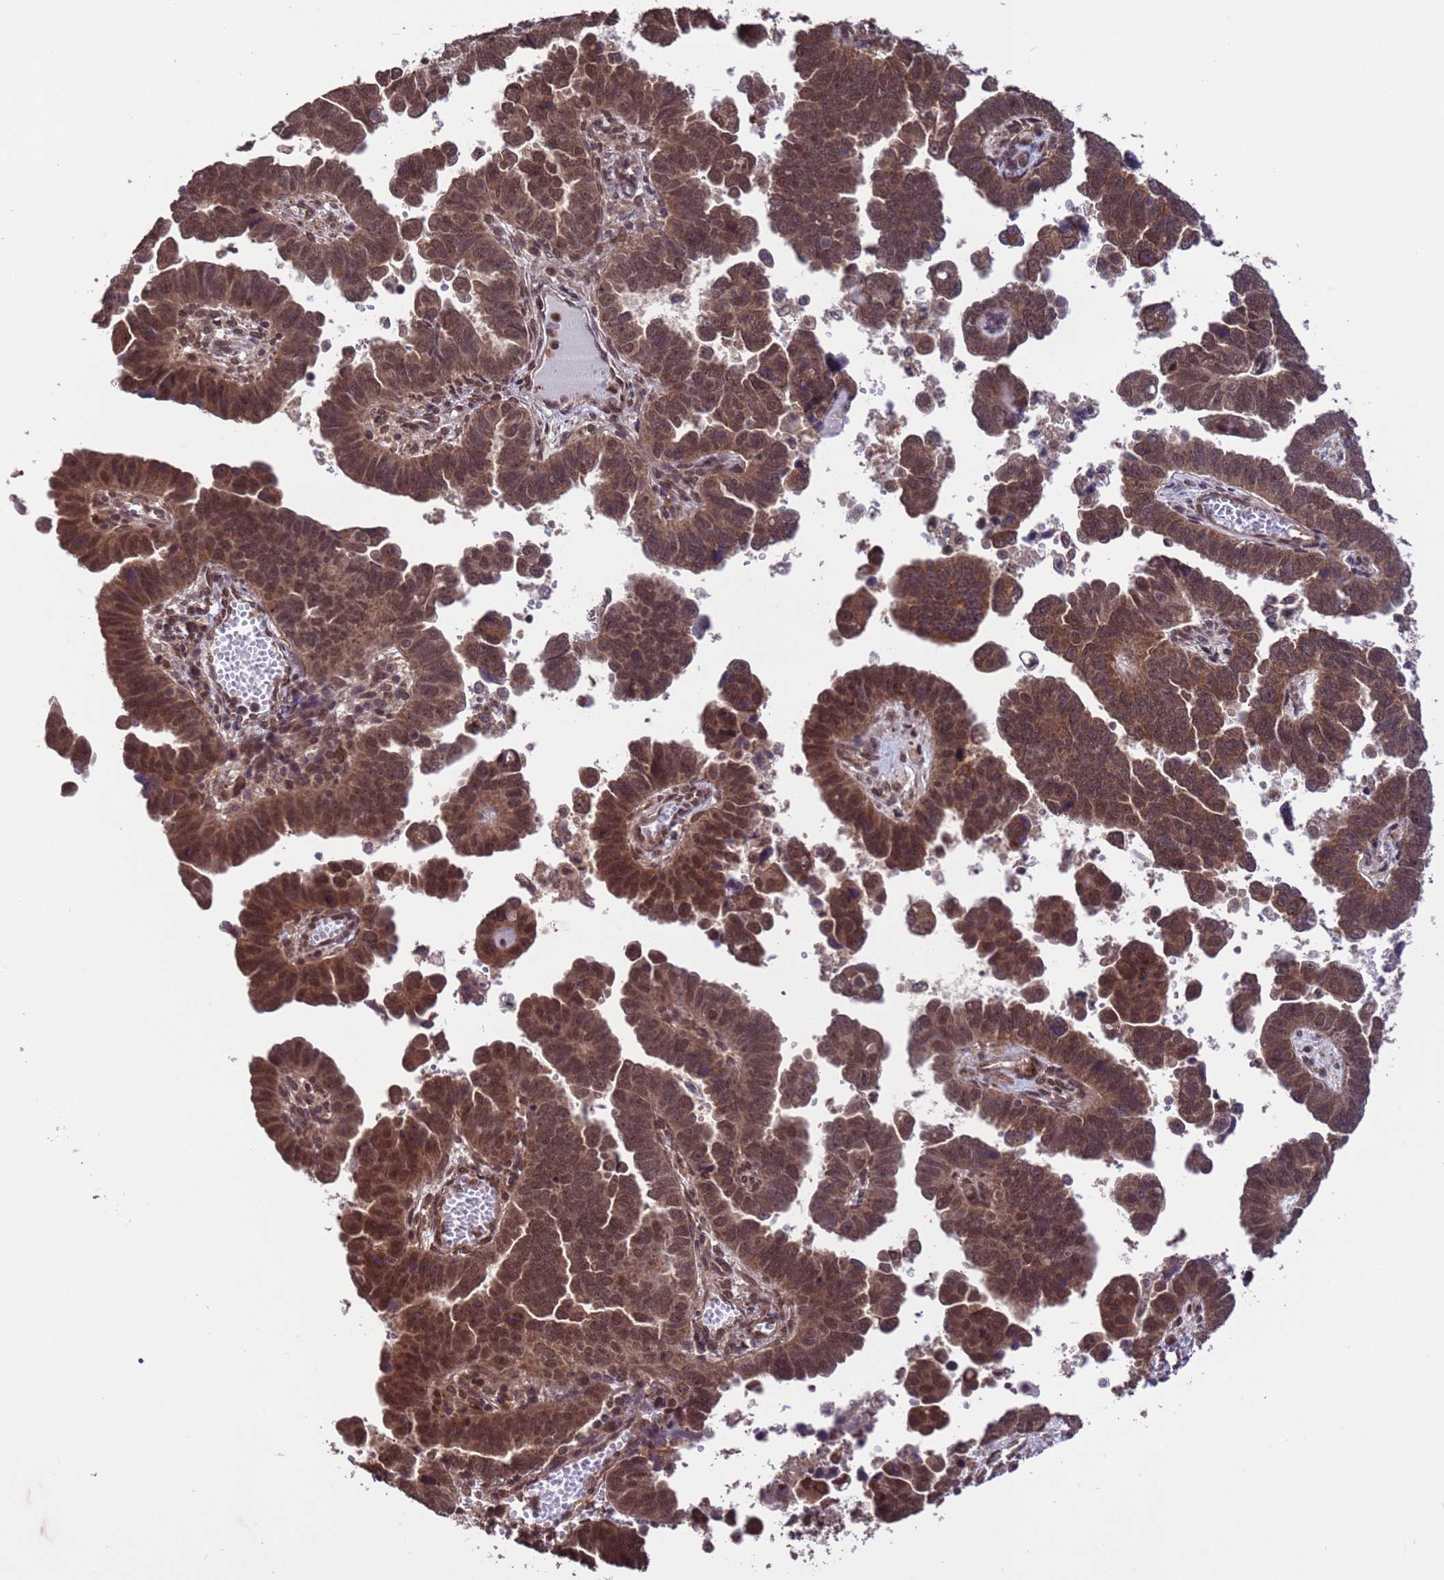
{"staining": {"intensity": "moderate", "quantity": ">75%", "location": "cytoplasmic/membranous,nuclear"}, "tissue": "endometrial cancer", "cell_type": "Tumor cells", "image_type": "cancer", "snomed": [{"axis": "morphology", "description": "Adenocarcinoma, NOS"}, {"axis": "topography", "description": "Endometrium"}], "caption": "DAB immunohistochemical staining of endometrial cancer reveals moderate cytoplasmic/membranous and nuclear protein staining in about >75% of tumor cells. Immunohistochemistry (ihc) stains the protein of interest in brown and the nuclei are stained blue.", "gene": "VSTM4", "patient": {"sex": "female", "age": 75}}